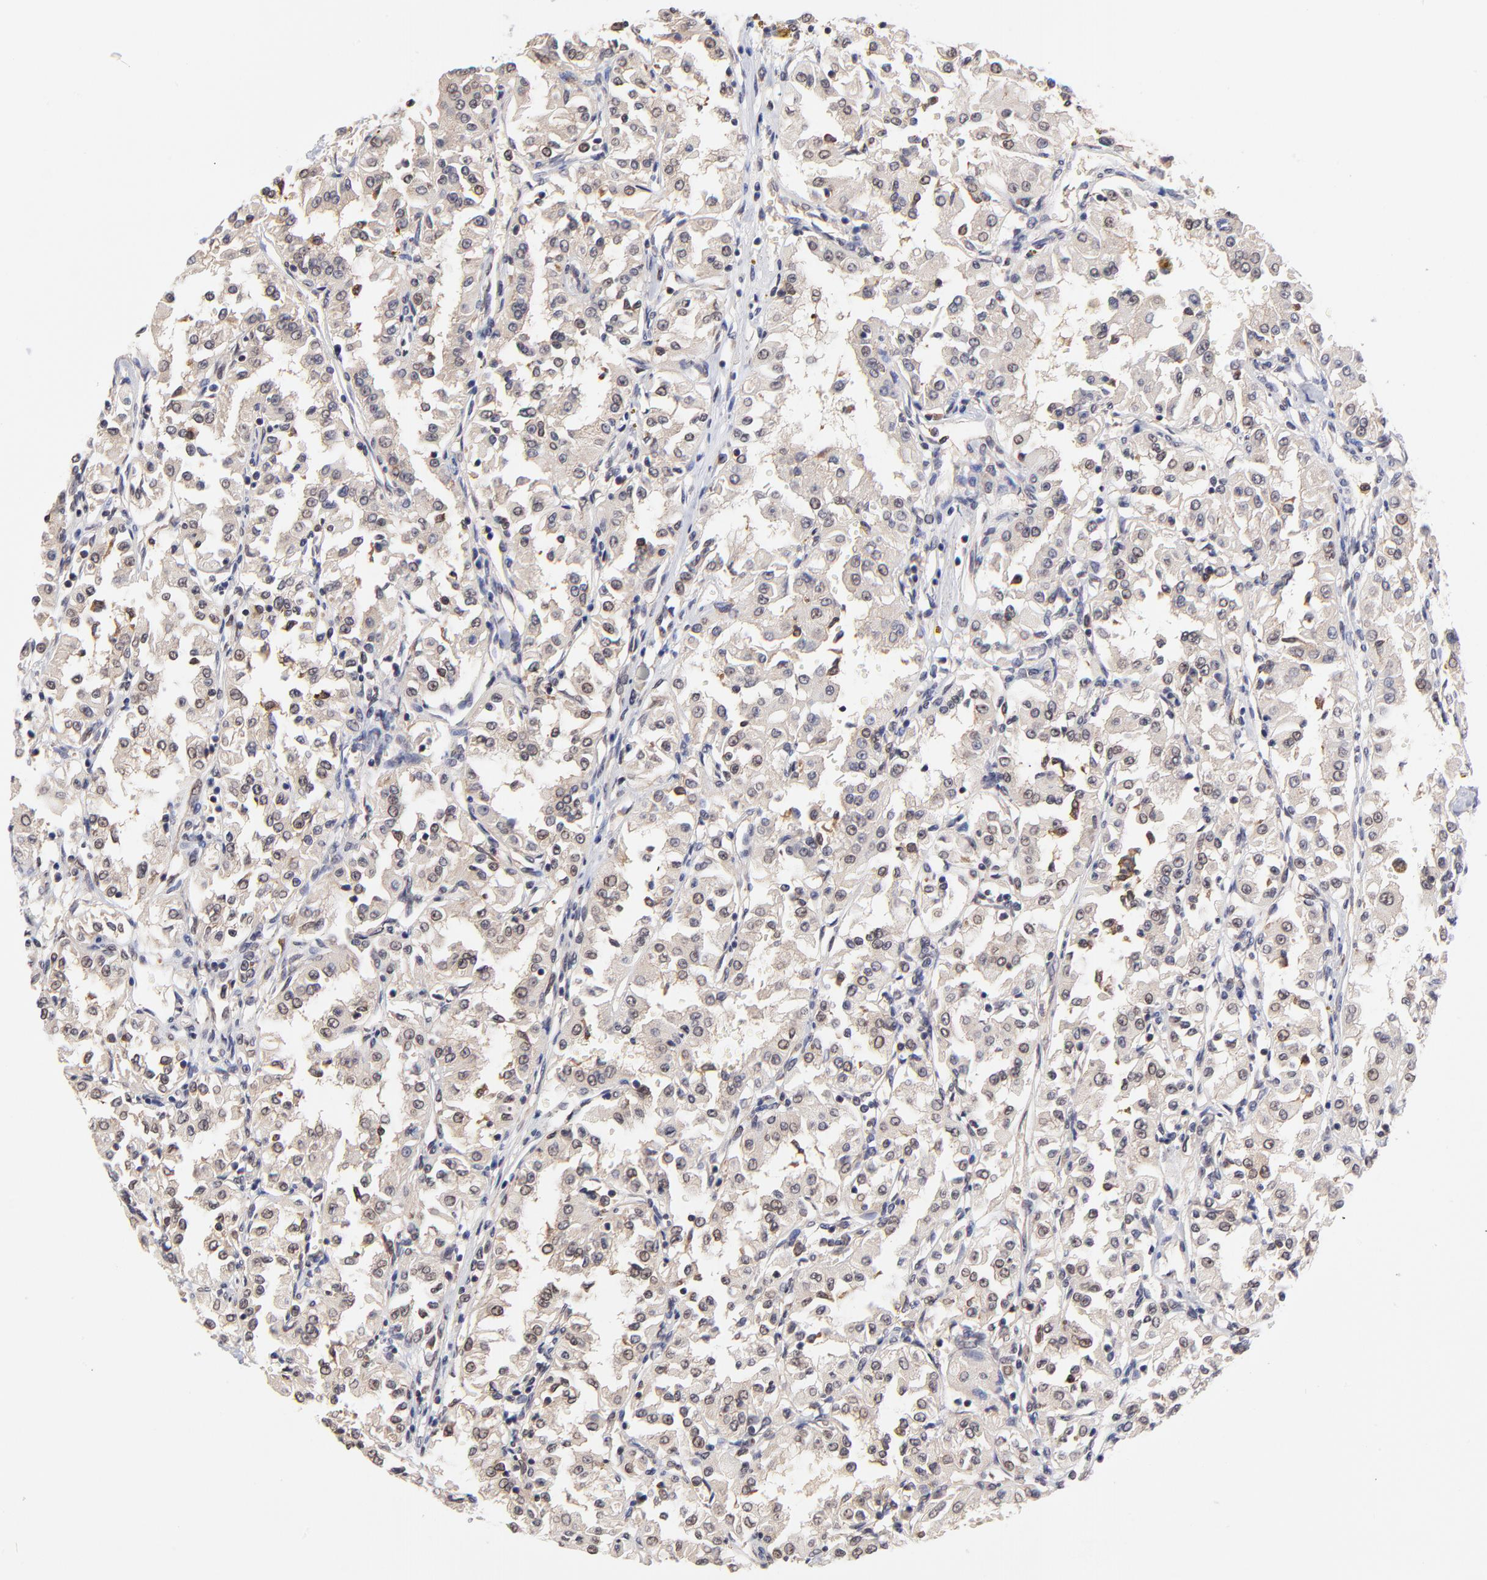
{"staining": {"intensity": "weak", "quantity": ">75%", "location": "cytoplasmic/membranous"}, "tissue": "renal cancer", "cell_type": "Tumor cells", "image_type": "cancer", "snomed": [{"axis": "morphology", "description": "Adenocarcinoma, NOS"}, {"axis": "topography", "description": "Kidney"}], "caption": "Human renal cancer (adenocarcinoma) stained with a protein marker exhibits weak staining in tumor cells.", "gene": "UBE2E3", "patient": {"sex": "male", "age": 78}}